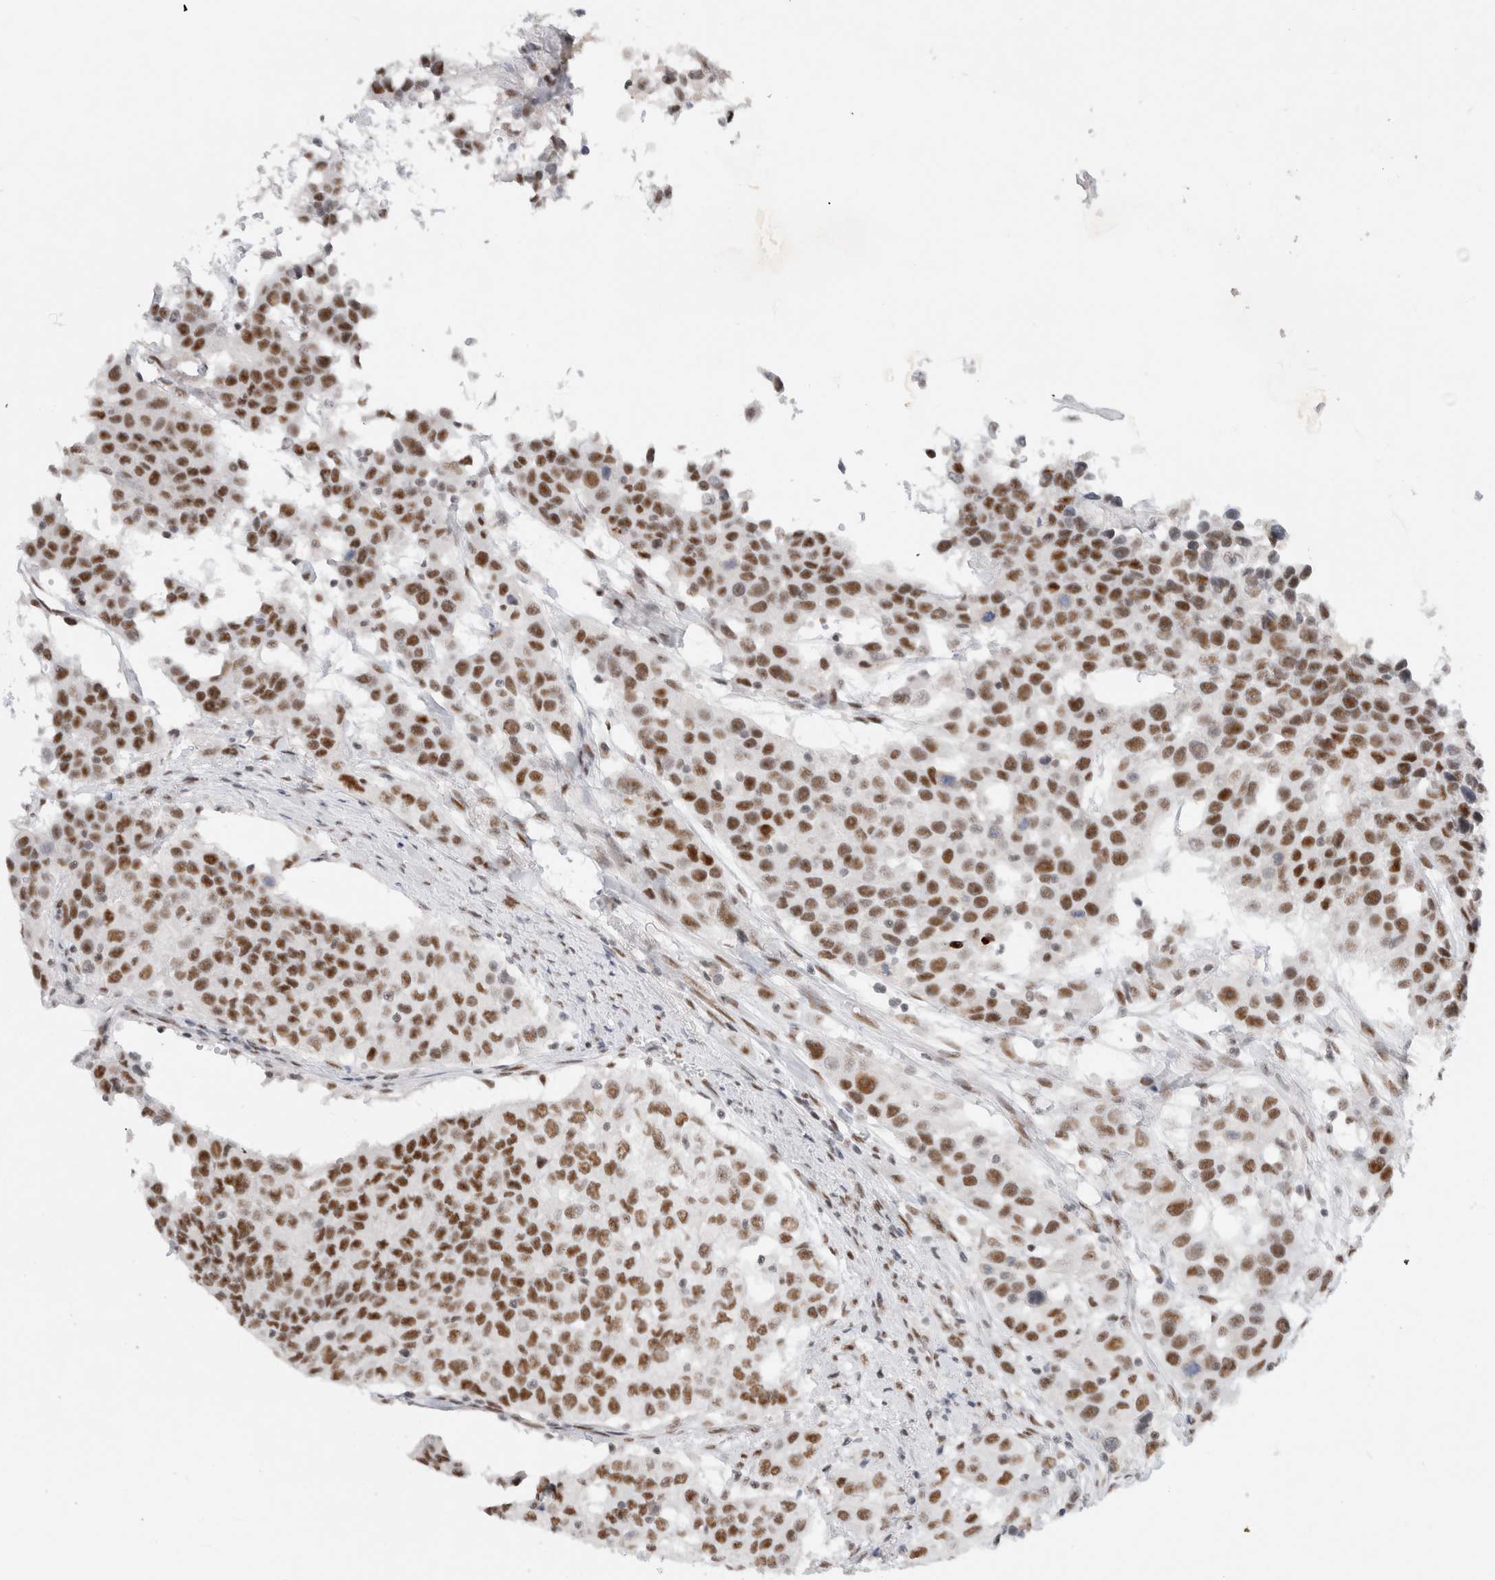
{"staining": {"intensity": "strong", "quantity": ">75%", "location": "nuclear"}, "tissue": "urothelial cancer", "cell_type": "Tumor cells", "image_type": "cancer", "snomed": [{"axis": "morphology", "description": "Urothelial carcinoma, High grade"}, {"axis": "topography", "description": "Urinary bladder"}], "caption": "Immunohistochemical staining of urothelial carcinoma (high-grade) shows high levels of strong nuclear positivity in about >75% of tumor cells. (DAB IHC with brightfield microscopy, high magnification).", "gene": "COPS7A", "patient": {"sex": "female", "age": 80}}